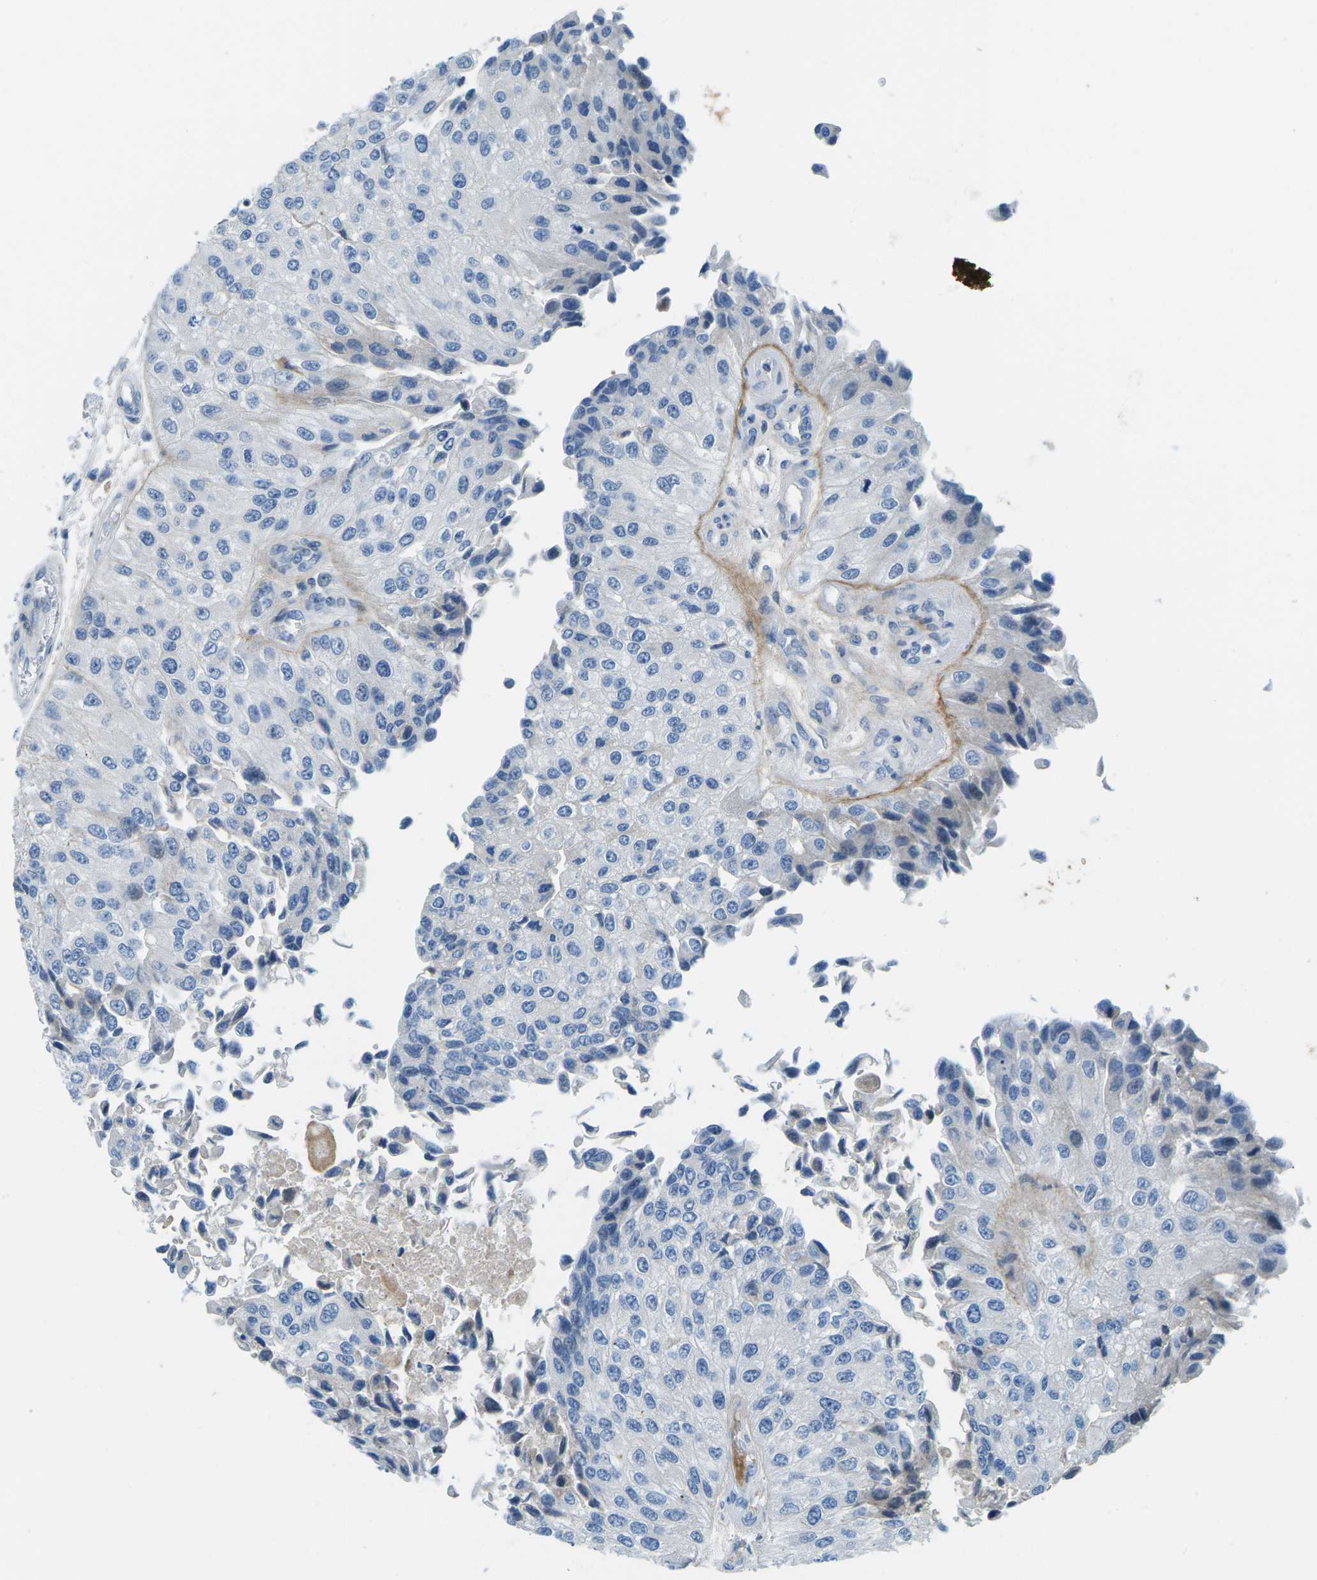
{"staining": {"intensity": "negative", "quantity": "none", "location": "none"}, "tissue": "urothelial cancer", "cell_type": "Tumor cells", "image_type": "cancer", "snomed": [{"axis": "morphology", "description": "Urothelial carcinoma, High grade"}, {"axis": "topography", "description": "Kidney"}, {"axis": "topography", "description": "Urinary bladder"}], "caption": "Urothelial carcinoma (high-grade) was stained to show a protein in brown. There is no significant positivity in tumor cells. (DAB immunohistochemistry visualized using brightfield microscopy, high magnification).", "gene": "CFB", "patient": {"sex": "male", "age": 77}}